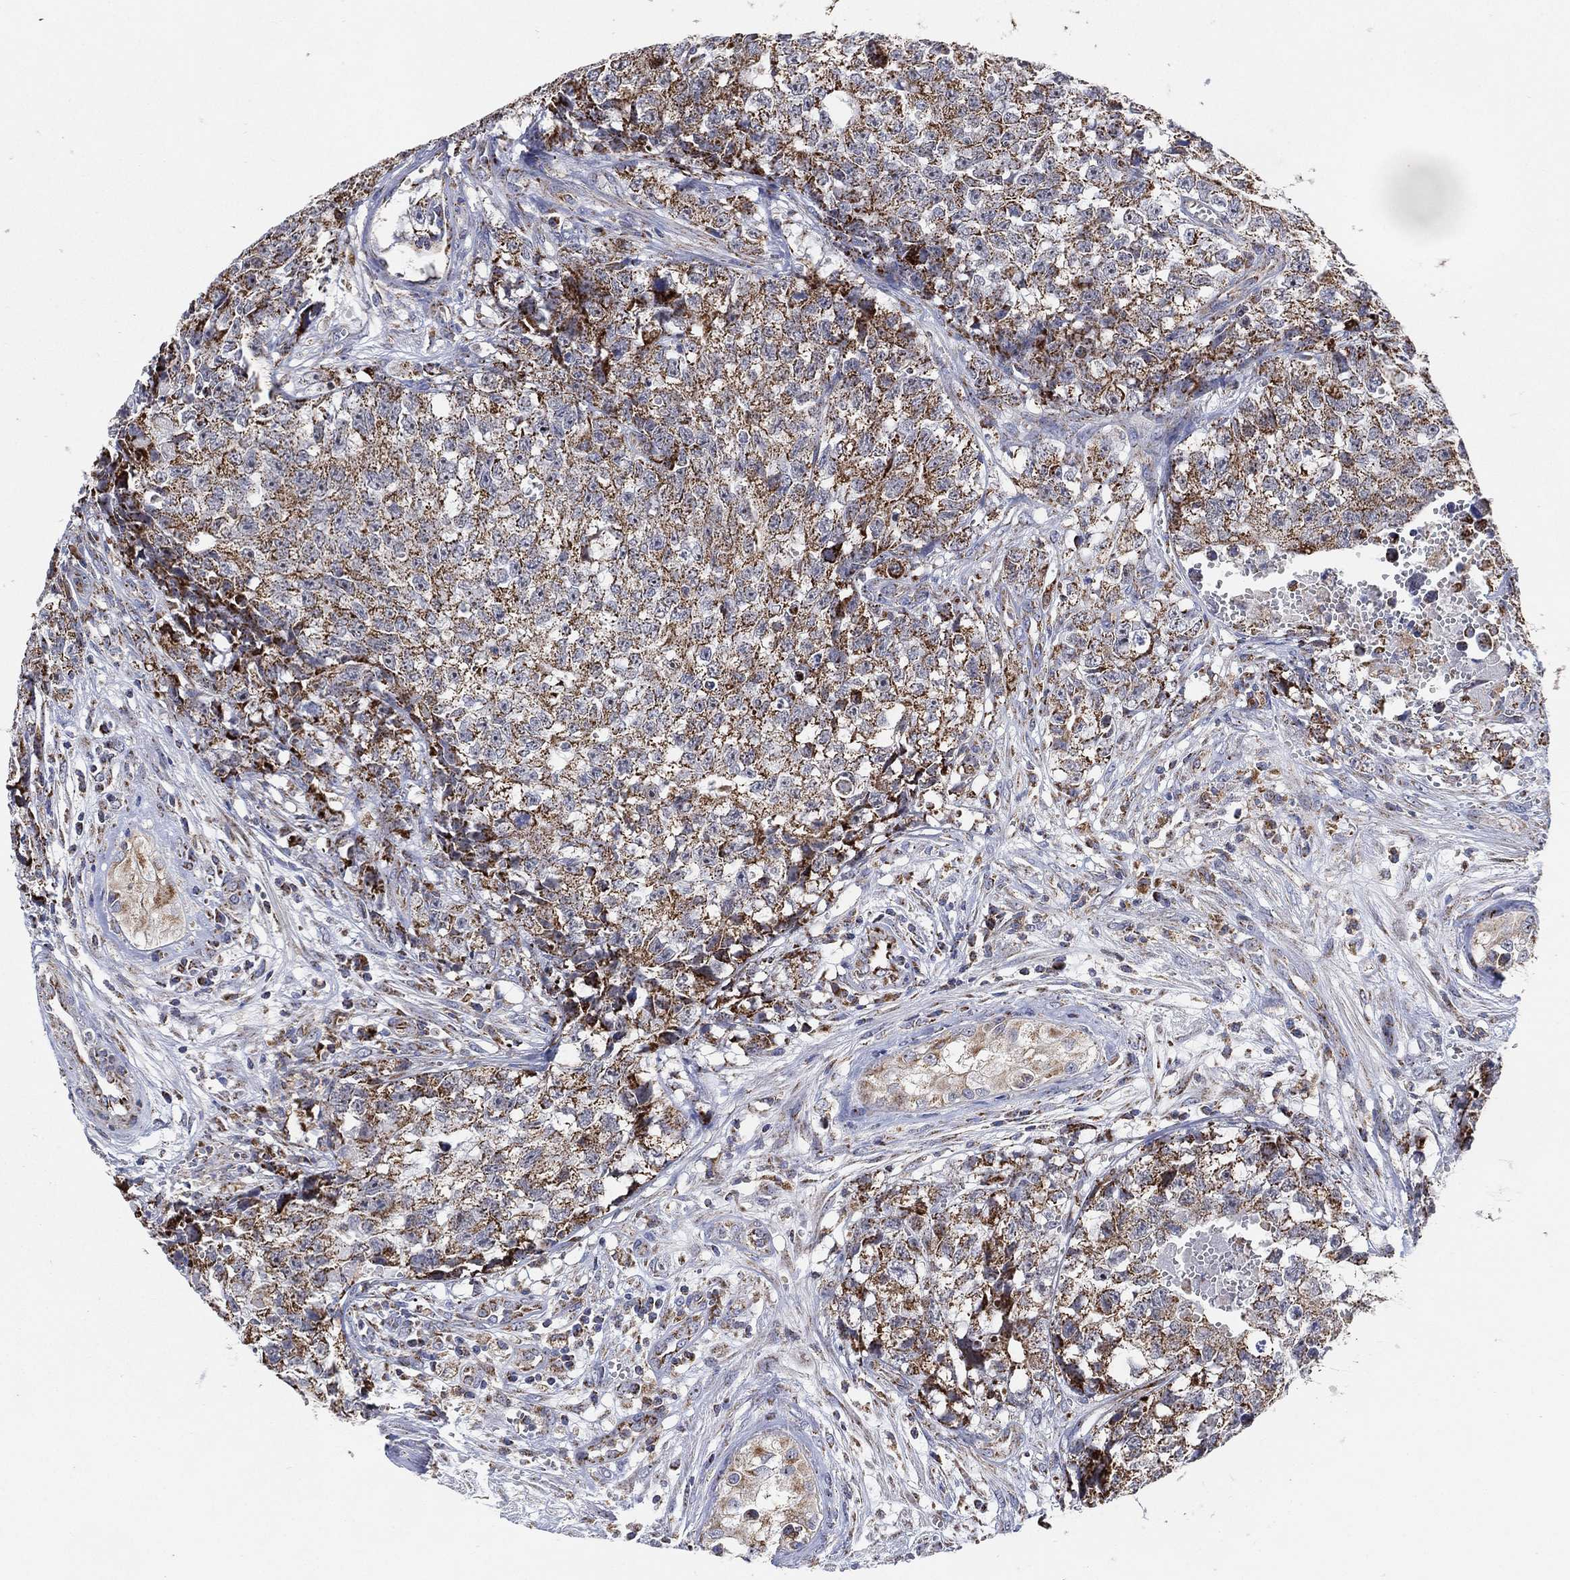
{"staining": {"intensity": "moderate", "quantity": ">75%", "location": "cytoplasmic/membranous"}, "tissue": "testis cancer", "cell_type": "Tumor cells", "image_type": "cancer", "snomed": [{"axis": "morphology", "description": "Seminoma, NOS"}, {"axis": "morphology", "description": "Carcinoma, Embryonal, NOS"}, {"axis": "topography", "description": "Testis"}], "caption": "The image shows immunohistochemical staining of testis cancer. There is moderate cytoplasmic/membranous positivity is appreciated in about >75% of tumor cells. The protein of interest is shown in brown color, while the nuclei are stained blue.", "gene": "GCAT", "patient": {"sex": "male", "age": 22}}